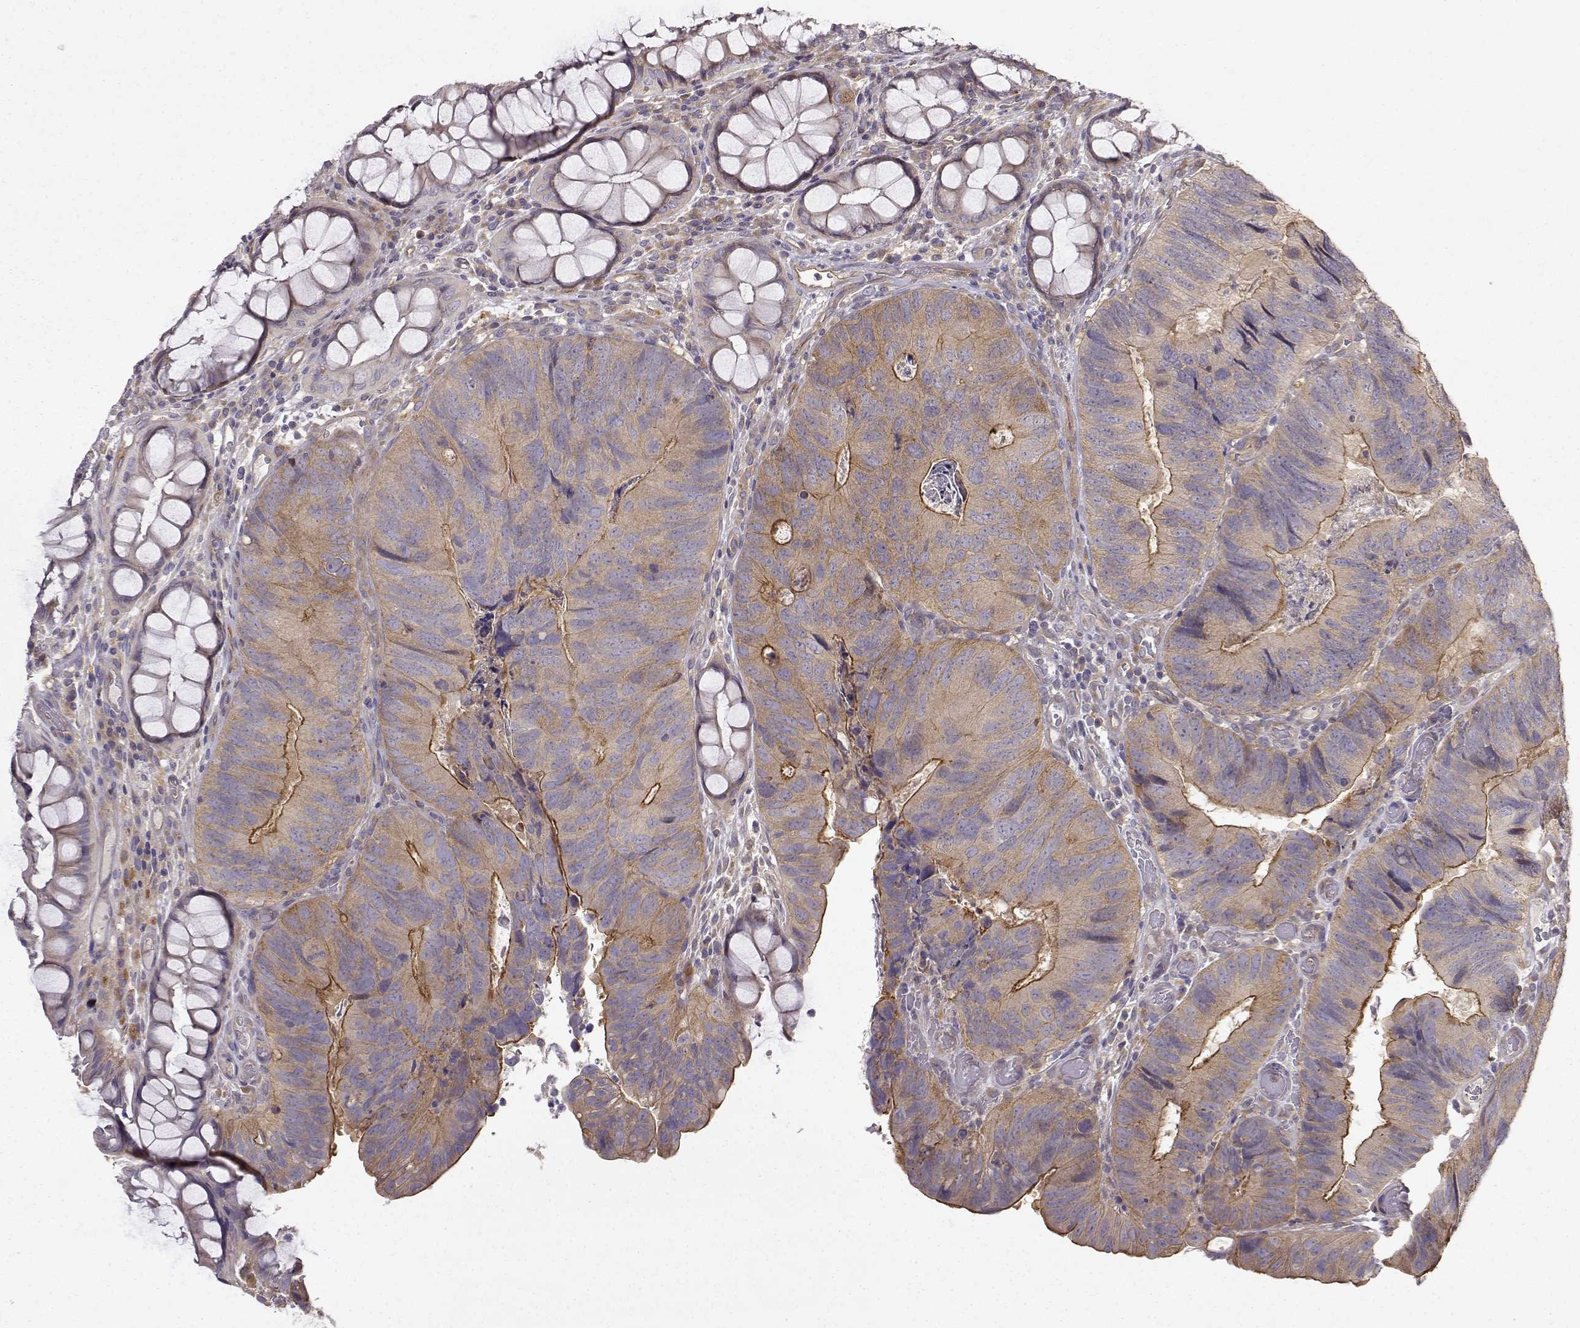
{"staining": {"intensity": "weak", "quantity": ">75%", "location": "cytoplasmic/membranous"}, "tissue": "colorectal cancer", "cell_type": "Tumor cells", "image_type": "cancer", "snomed": [{"axis": "morphology", "description": "Adenocarcinoma, NOS"}, {"axis": "topography", "description": "Colon"}], "caption": "The micrograph reveals immunohistochemical staining of adenocarcinoma (colorectal). There is weak cytoplasmic/membranous positivity is appreciated in approximately >75% of tumor cells.", "gene": "CRIM1", "patient": {"sex": "female", "age": 67}}